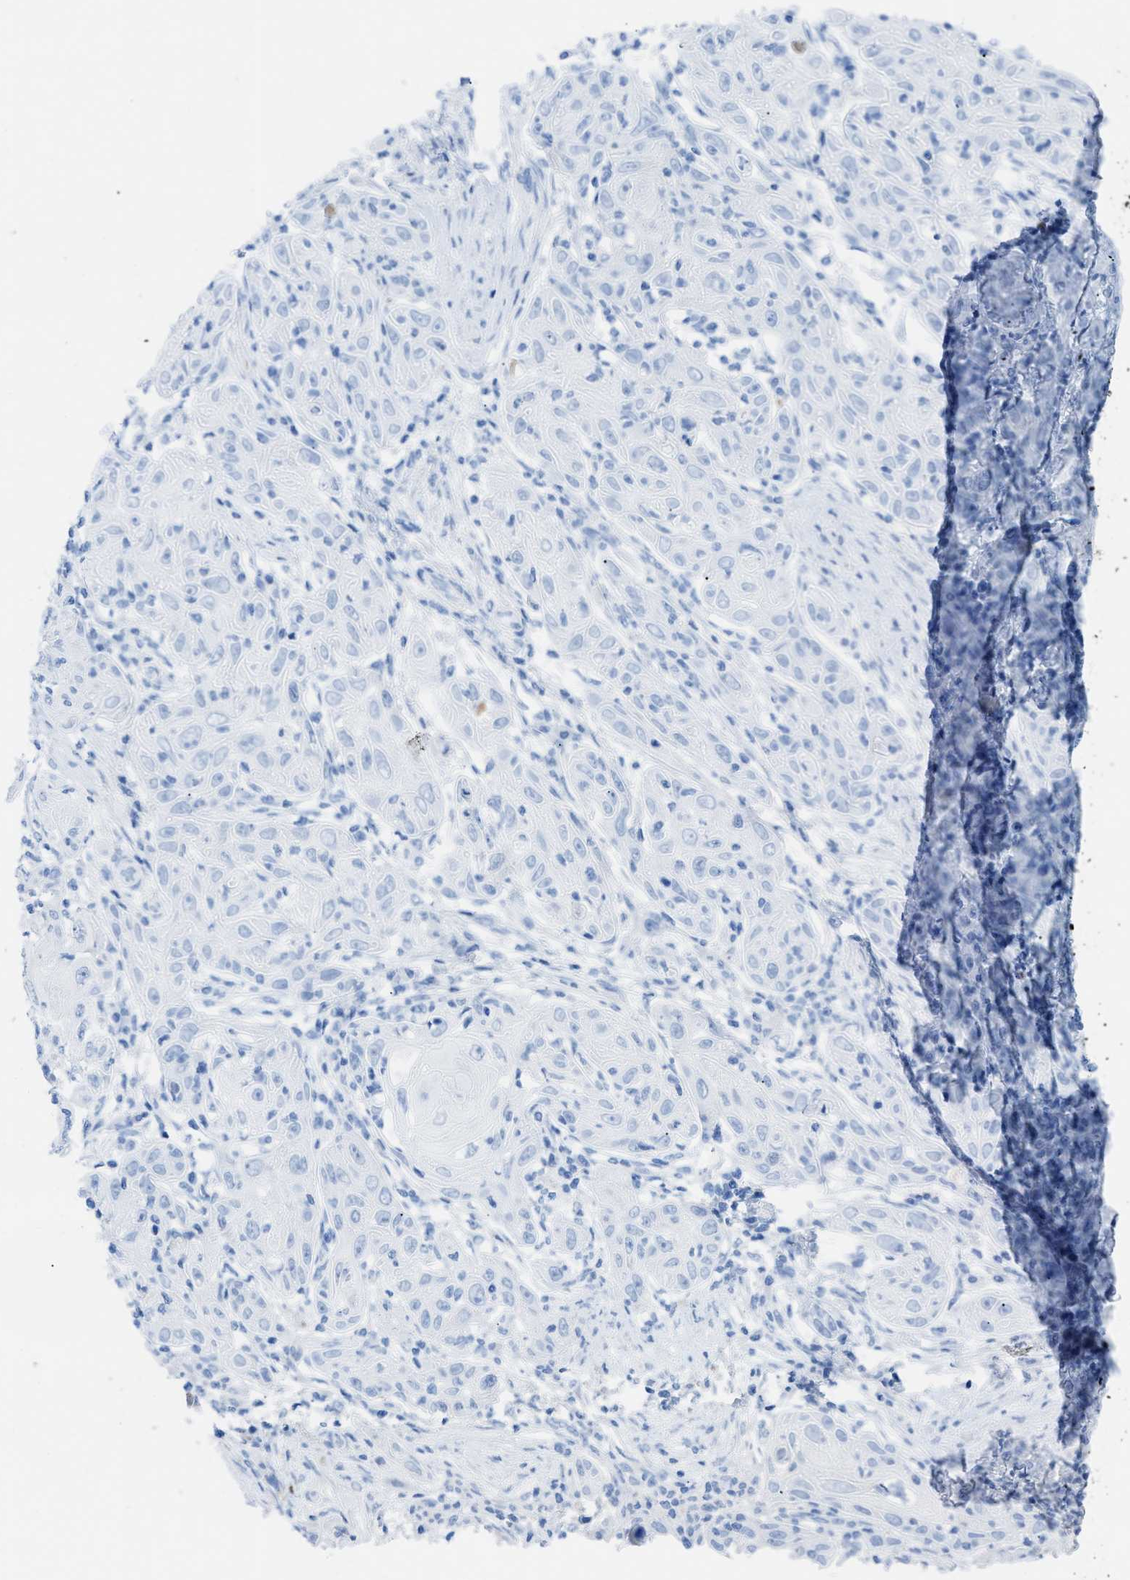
{"staining": {"intensity": "negative", "quantity": "none", "location": "none"}, "tissue": "skin cancer", "cell_type": "Tumor cells", "image_type": "cancer", "snomed": [{"axis": "morphology", "description": "Squamous cell carcinoma, NOS"}, {"axis": "topography", "description": "Skin"}], "caption": "This micrograph is of skin cancer (squamous cell carcinoma) stained with immunohistochemistry (IHC) to label a protein in brown with the nuclei are counter-stained blue. There is no staining in tumor cells.", "gene": "TCL1A", "patient": {"sex": "female", "age": 88}}